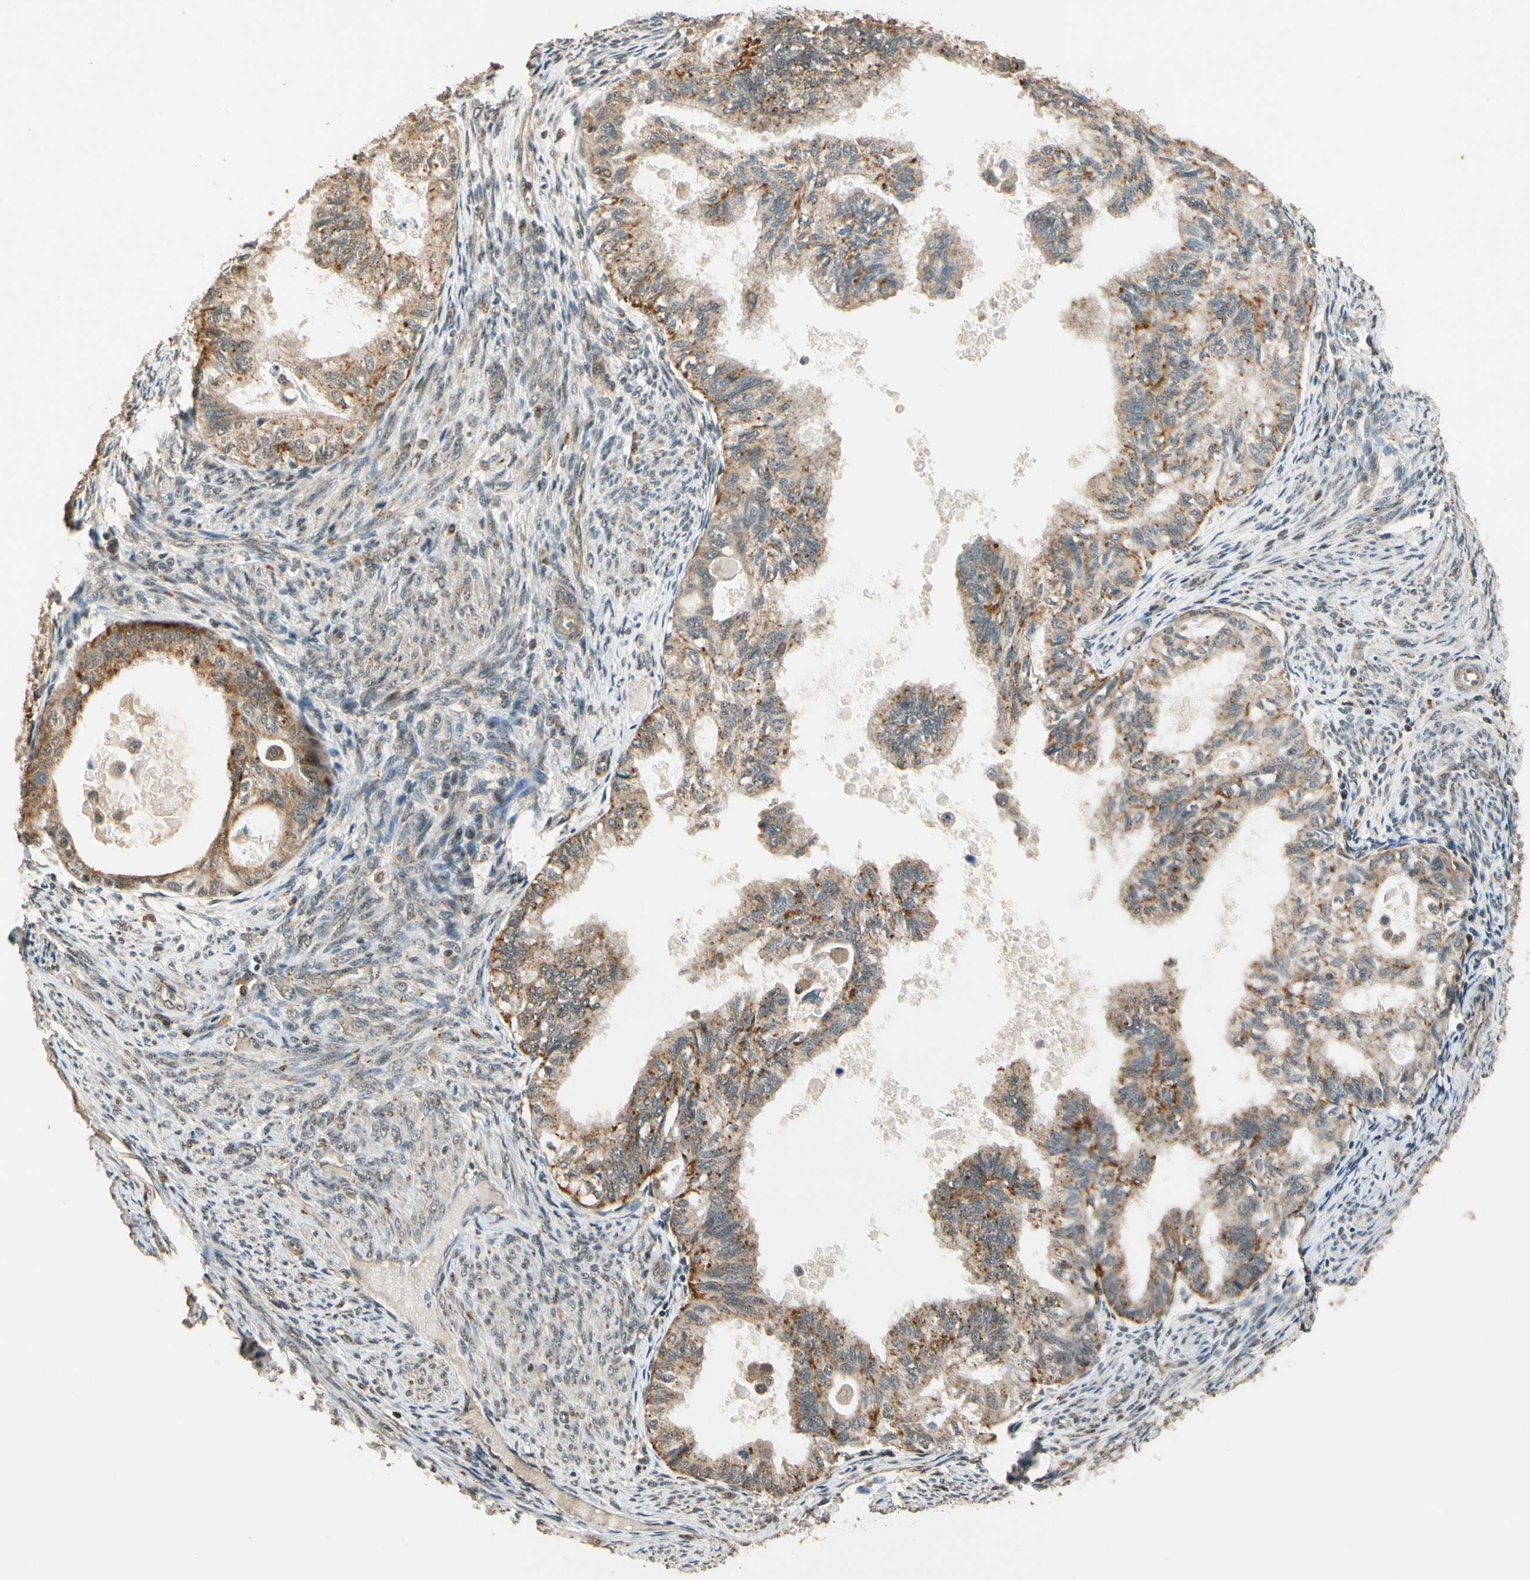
{"staining": {"intensity": "moderate", "quantity": ">75%", "location": "cytoplasmic/membranous"}, "tissue": "cervical cancer", "cell_type": "Tumor cells", "image_type": "cancer", "snomed": [{"axis": "morphology", "description": "Normal tissue, NOS"}, {"axis": "morphology", "description": "Adenocarcinoma, NOS"}, {"axis": "topography", "description": "Cervix"}, {"axis": "topography", "description": "Endometrium"}], "caption": "A micrograph showing moderate cytoplasmic/membranous staining in about >75% of tumor cells in cervical cancer (adenocarcinoma), as visualized by brown immunohistochemical staining.", "gene": "LAMTOR1", "patient": {"sex": "female", "age": 86}}